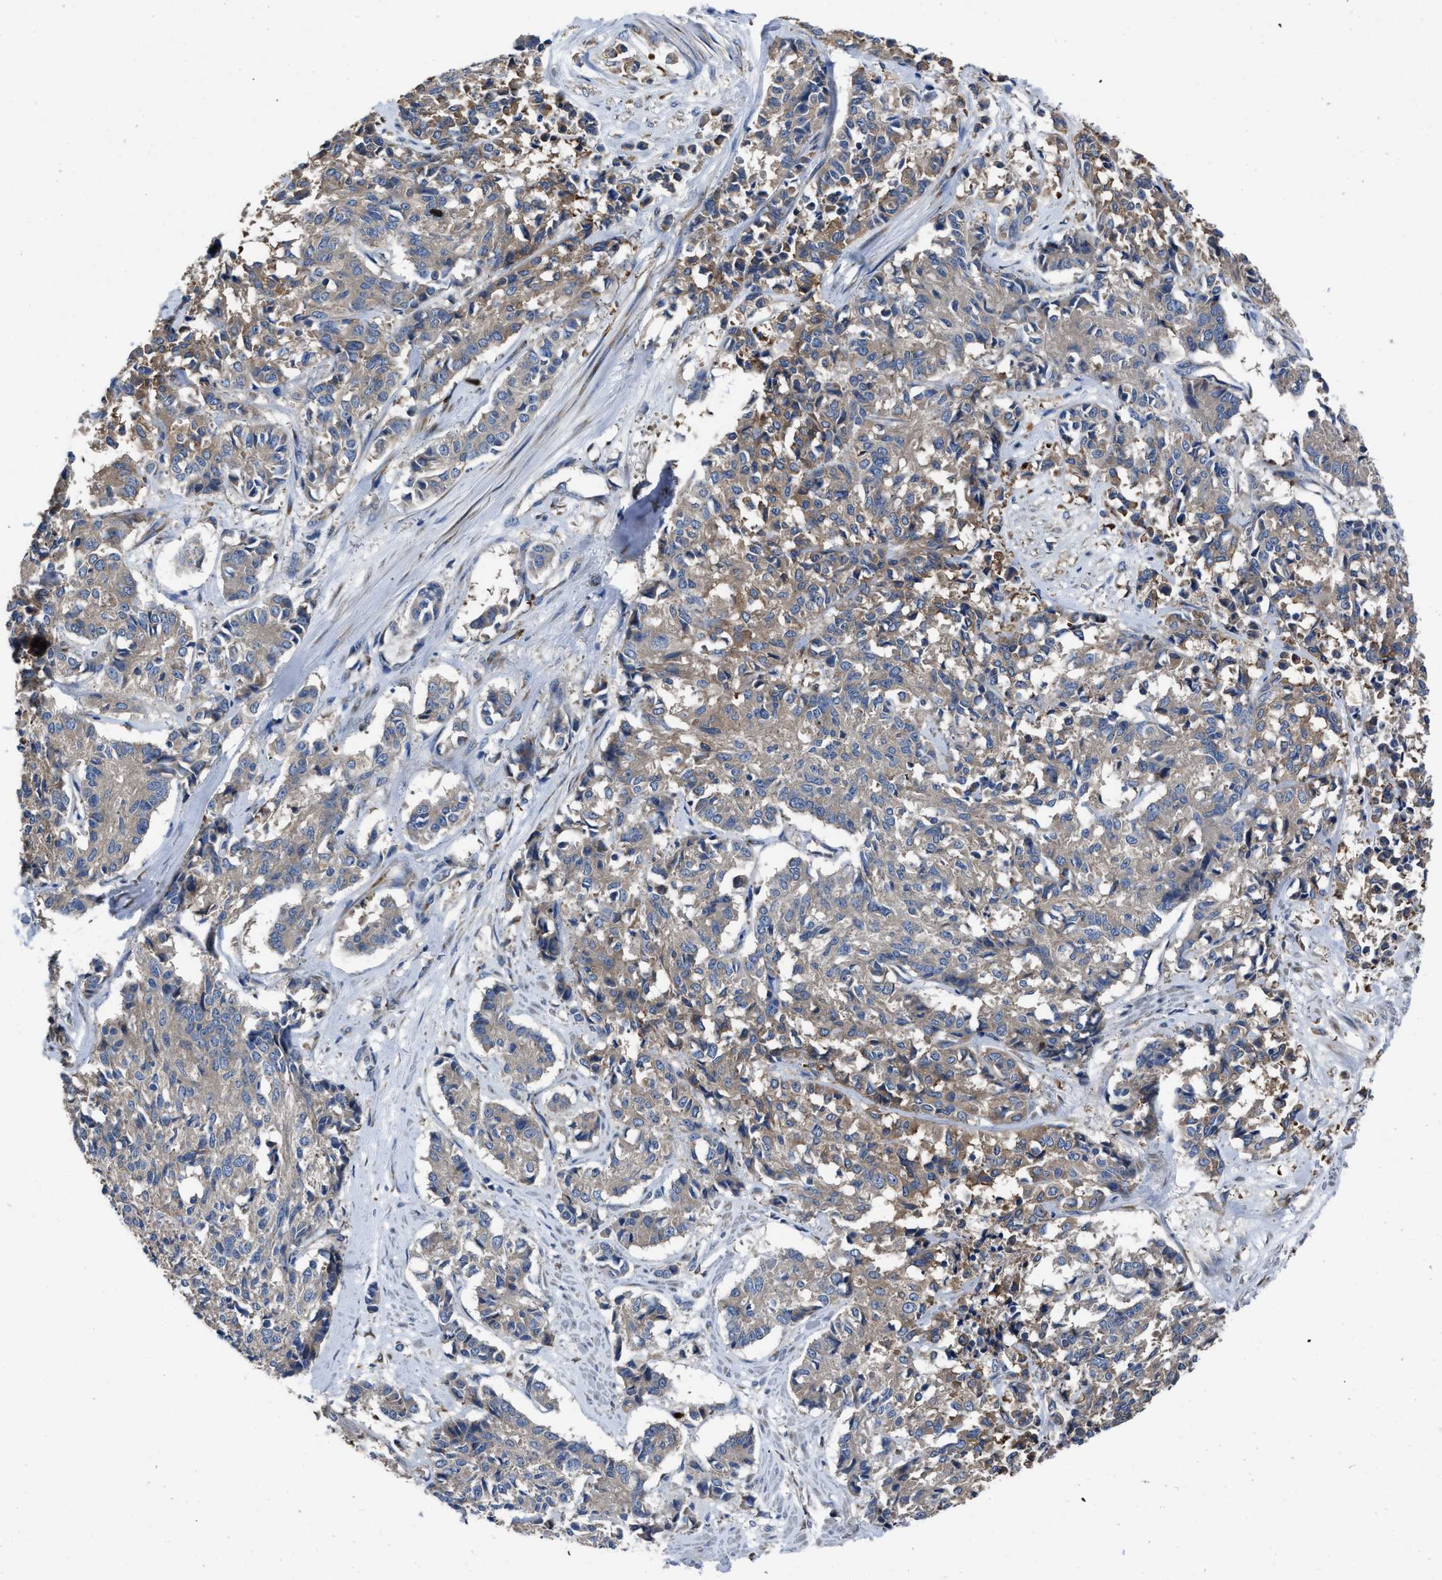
{"staining": {"intensity": "weak", "quantity": ">75%", "location": "cytoplasmic/membranous"}, "tissue": "cervical cancer", "cell_type": "Tumor cells", "image_type": "cancer", "snomed": [{"axis": "morphology", "description": "Squamous cell carcinoma, NOS"}, {"axis": "topography", "description": "Cervix"}], "caption": "Protein staining reveals weak cytoplasmic/membranous expression in approximately >75% of tumor cells in cervical cancer.", "gene": "ANGPT1", "patient": {"sex": "female", "age": 35}}